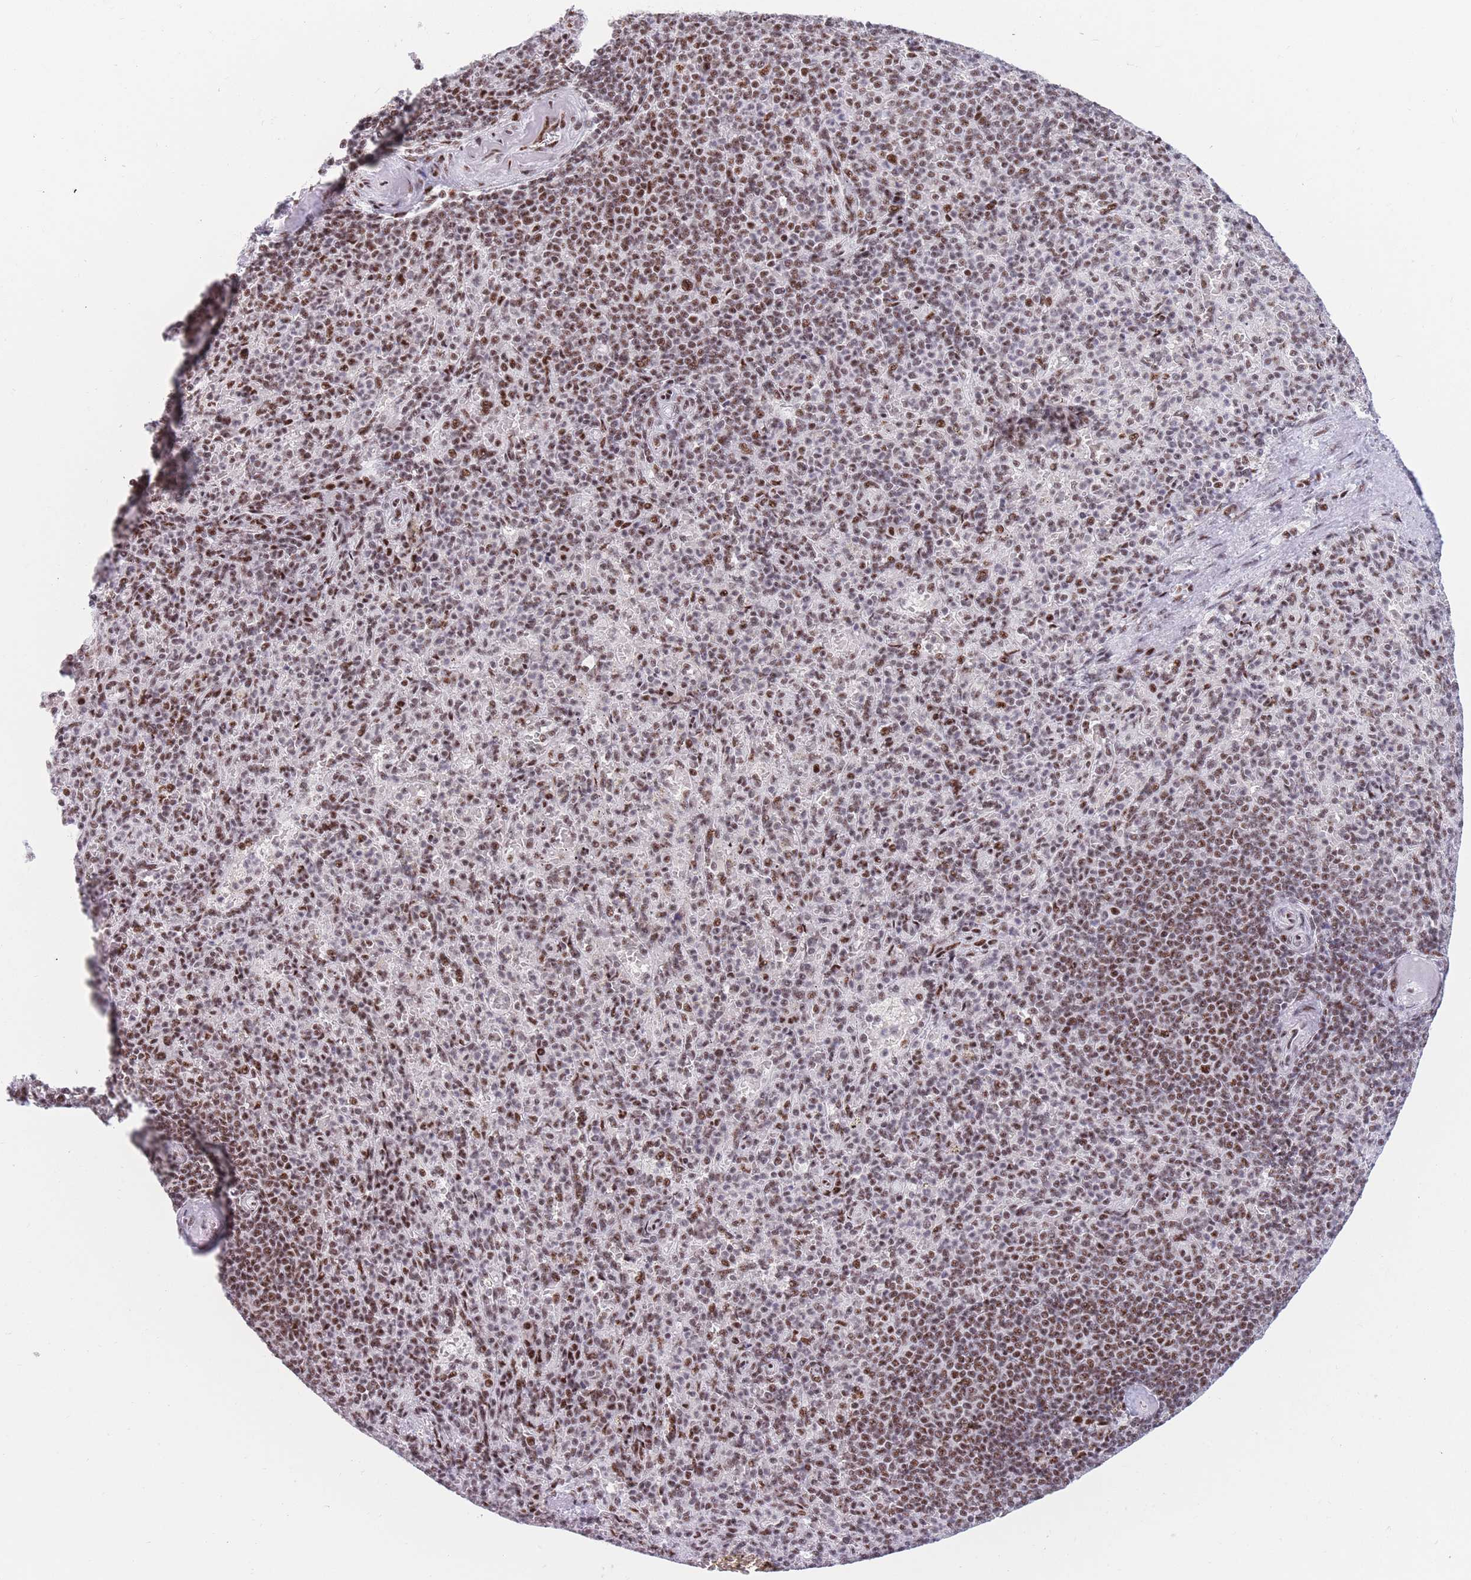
{"staining": {"intensity": "moderate", "quantity": "25%-75%", "location": "nuclear"}, "tissue": "spleen", "cell_type": "Cells in red pulp", "image_type": "normal", "snomed": [{"axis": "morphology", "description": "Normal tissue, NOS"}, {"axis": "topography", "description": "Spleen"}], "caption": "Human spleen stained for a protein (brown) reveals moderate nuclear positive expression in about 25%-75% of cells in red pulp.", "gene": "TMEM35B", "patient": {"sex": "female", "age": 74}}